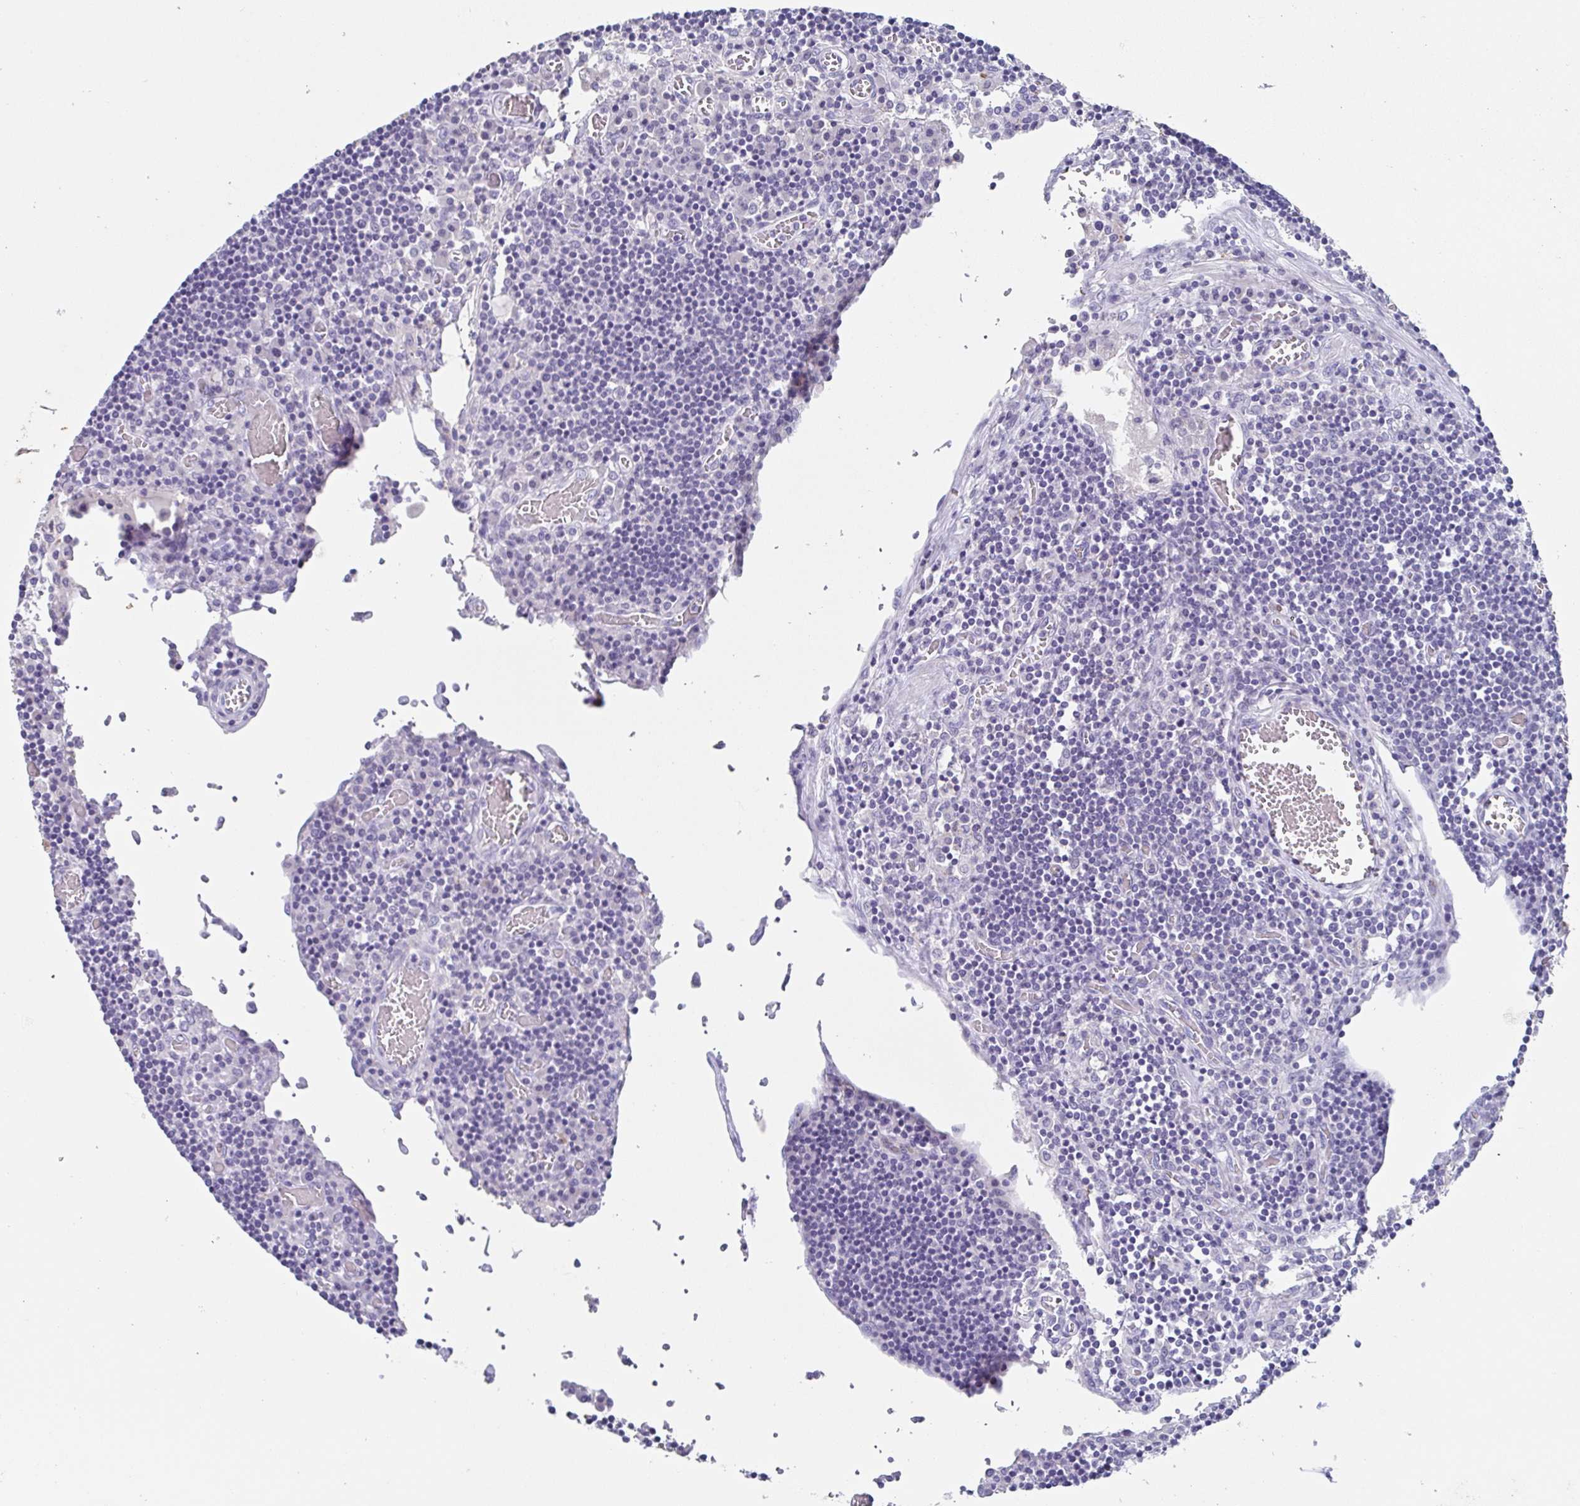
{"staining": {"intensity": "negative", "quantity": "none", "location": "none"}, "tissue": "lymph node", "cell_type": "Germinal center cells", "image_type": "normal", "snomed": [{"axis": "morphology", "description": "Normal tissue, NOS"}, {"axis": "topography", "description": "Lymph node"}], "caption": "The image demonstrates no significant positivity in germinal center cells of lymph node.", "gene": "SSC4D", "patient": {"sex": "male", "age": 66}}